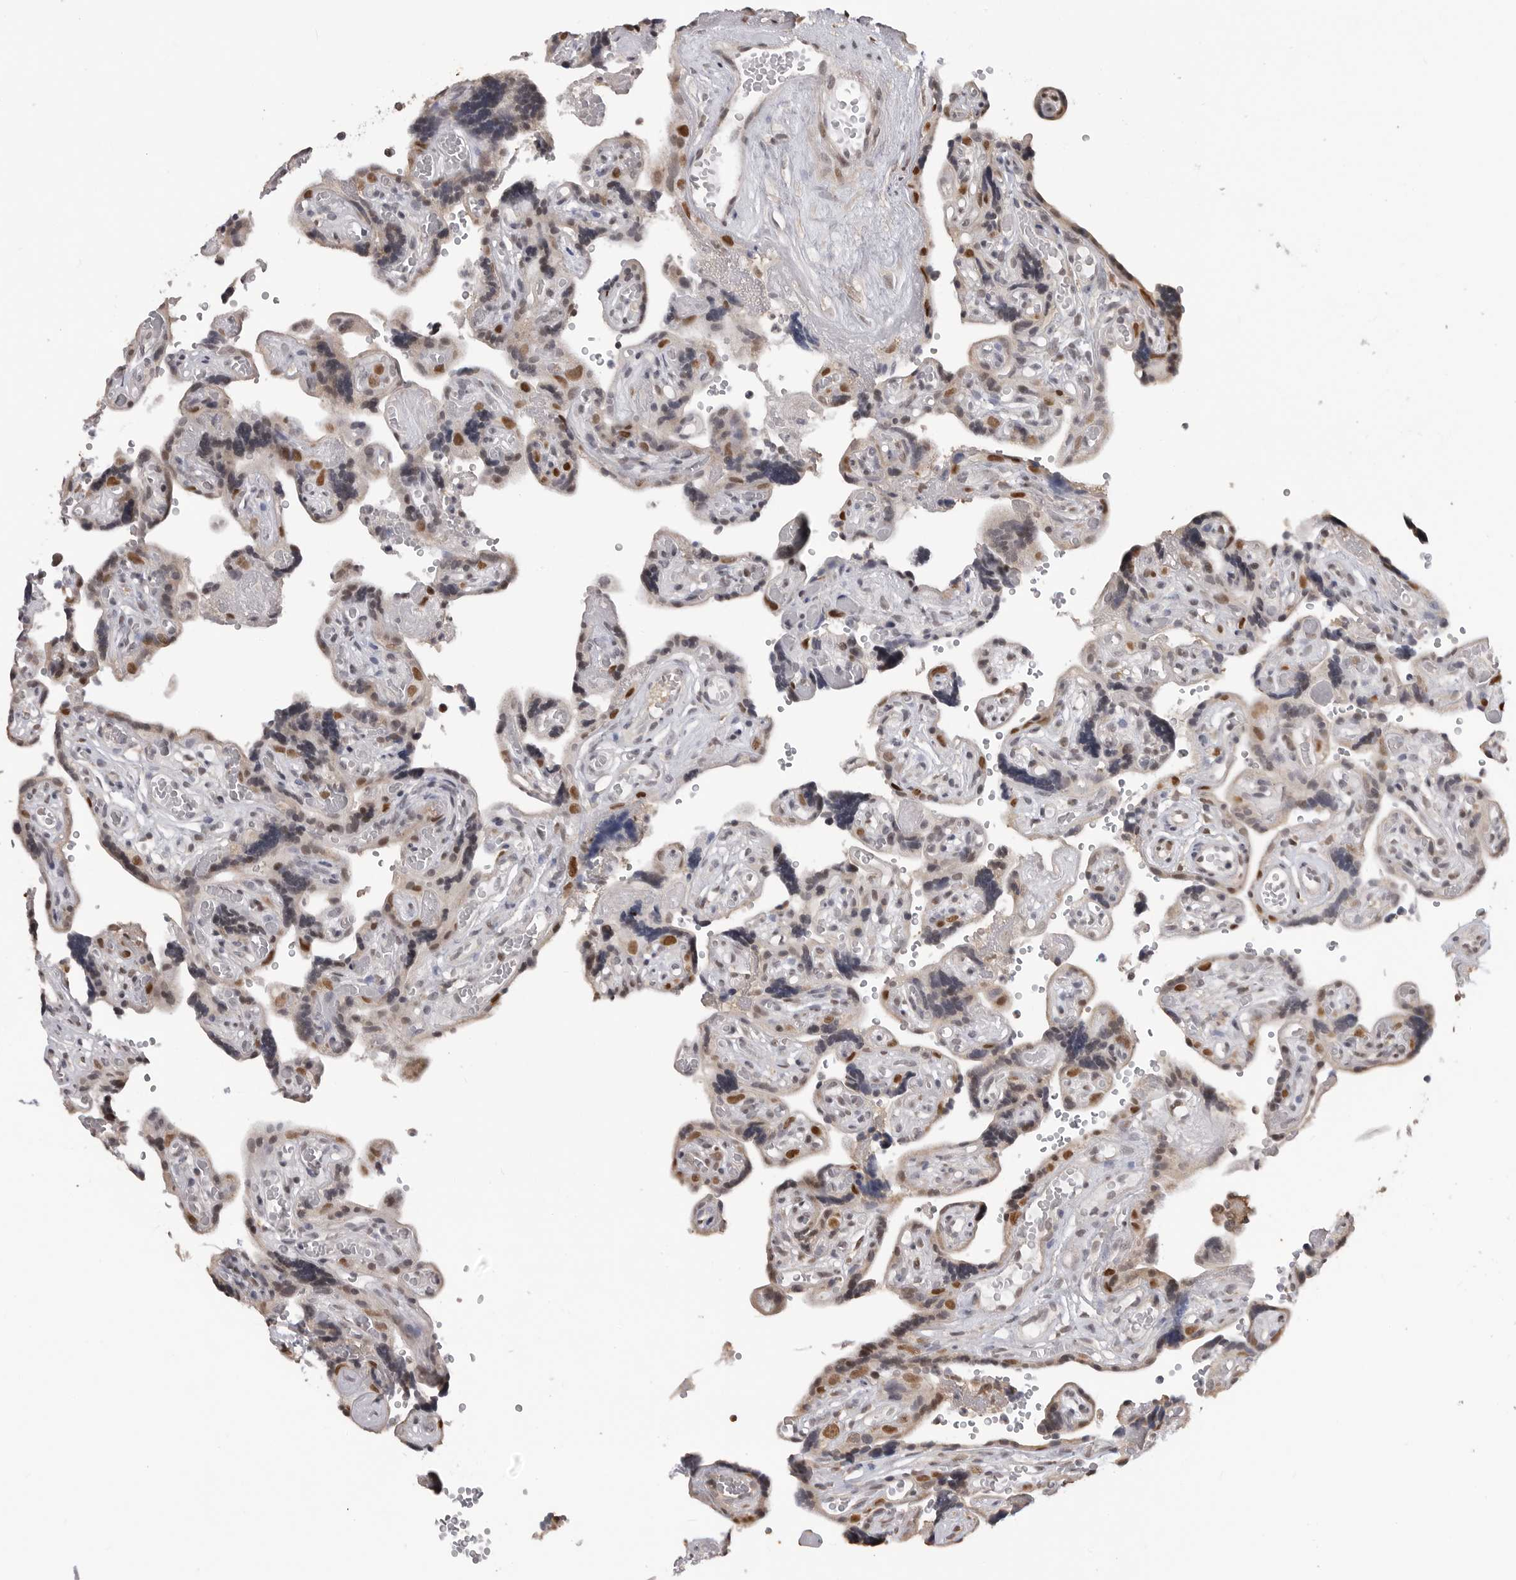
{"staining": {"intensity": "strong", "quantity": "25%-75%", "location": "cytoplasmic/membranous,nuclear"}, "tissue": "placenta", "cell_type": "Trophoblastic cells", "image_type": "normal", "snomed": [{"axis": "morphology", "description": "Normal tissue, NOS"}, {"axis": "topography", "description": "Placenta"}], "caption": "The immunohistochemical stain shows strong cytoplasmic/membranous,nuclear staining in trophoblastic cells of normal placenta. Using DAB (brown) and hematoxylin (blue) stains, captured at high magnification using brightfield microscopy.", "gene": "SMARCC1", "patient": {"sex": "female", "age": 30}}